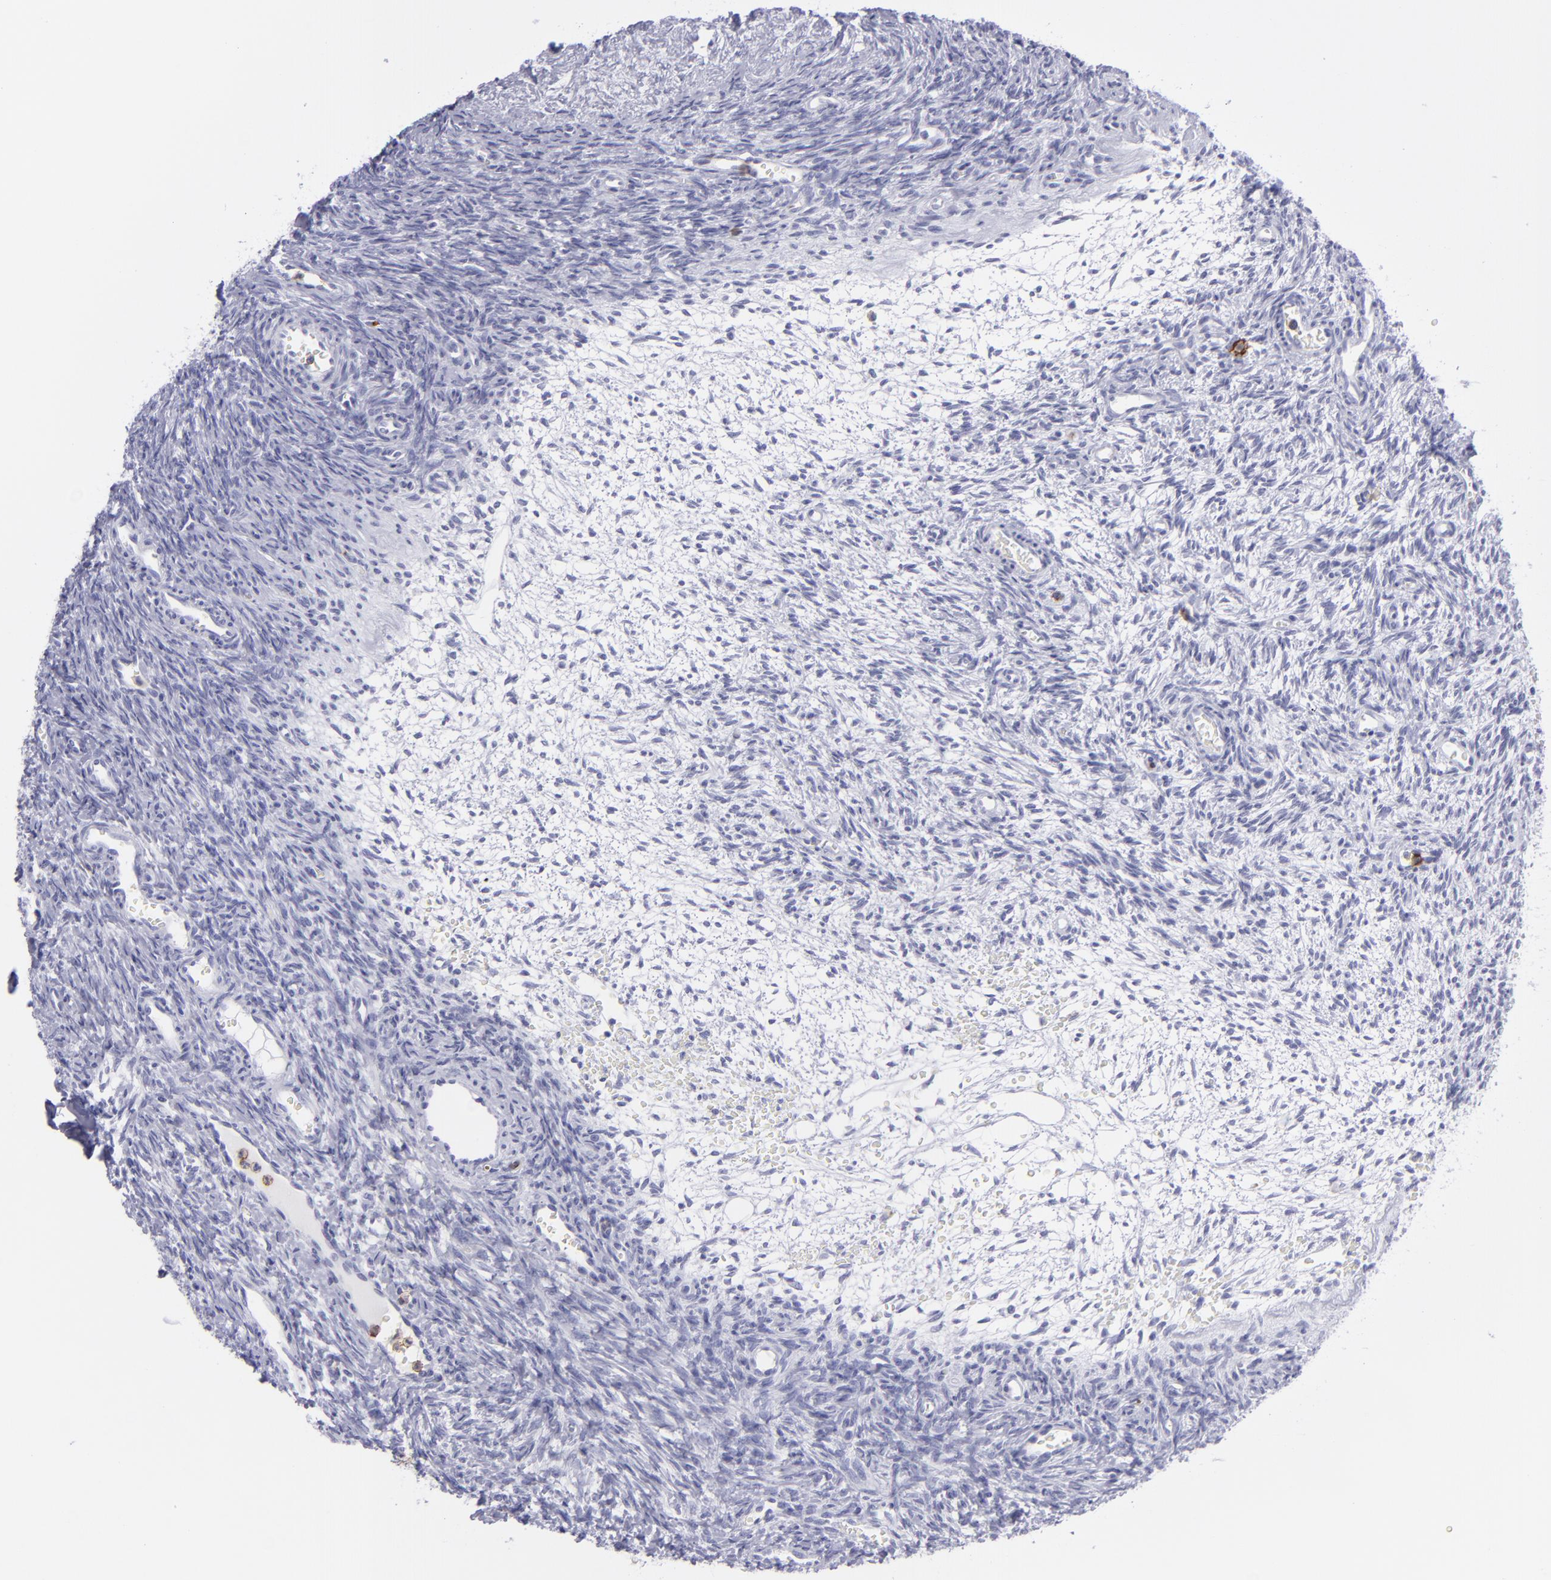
{"staining": {"intensity": "negative", "quantity": "none", "location": "none"}, "tissue": "ovary", "cell_type": "Follicle cells", "image_type": "normal", "snomed": [{"axis": "morphology", "description": "Normal tissue, NOS"}, {"axis": "topography", "description": "Ovary"}], "caption": "Human ovary stained for a protein using immunohistochemistry displays no expression in follicle cells.", "gene": "SELPLG", "patient": {"sex": "female", "age": 39}}